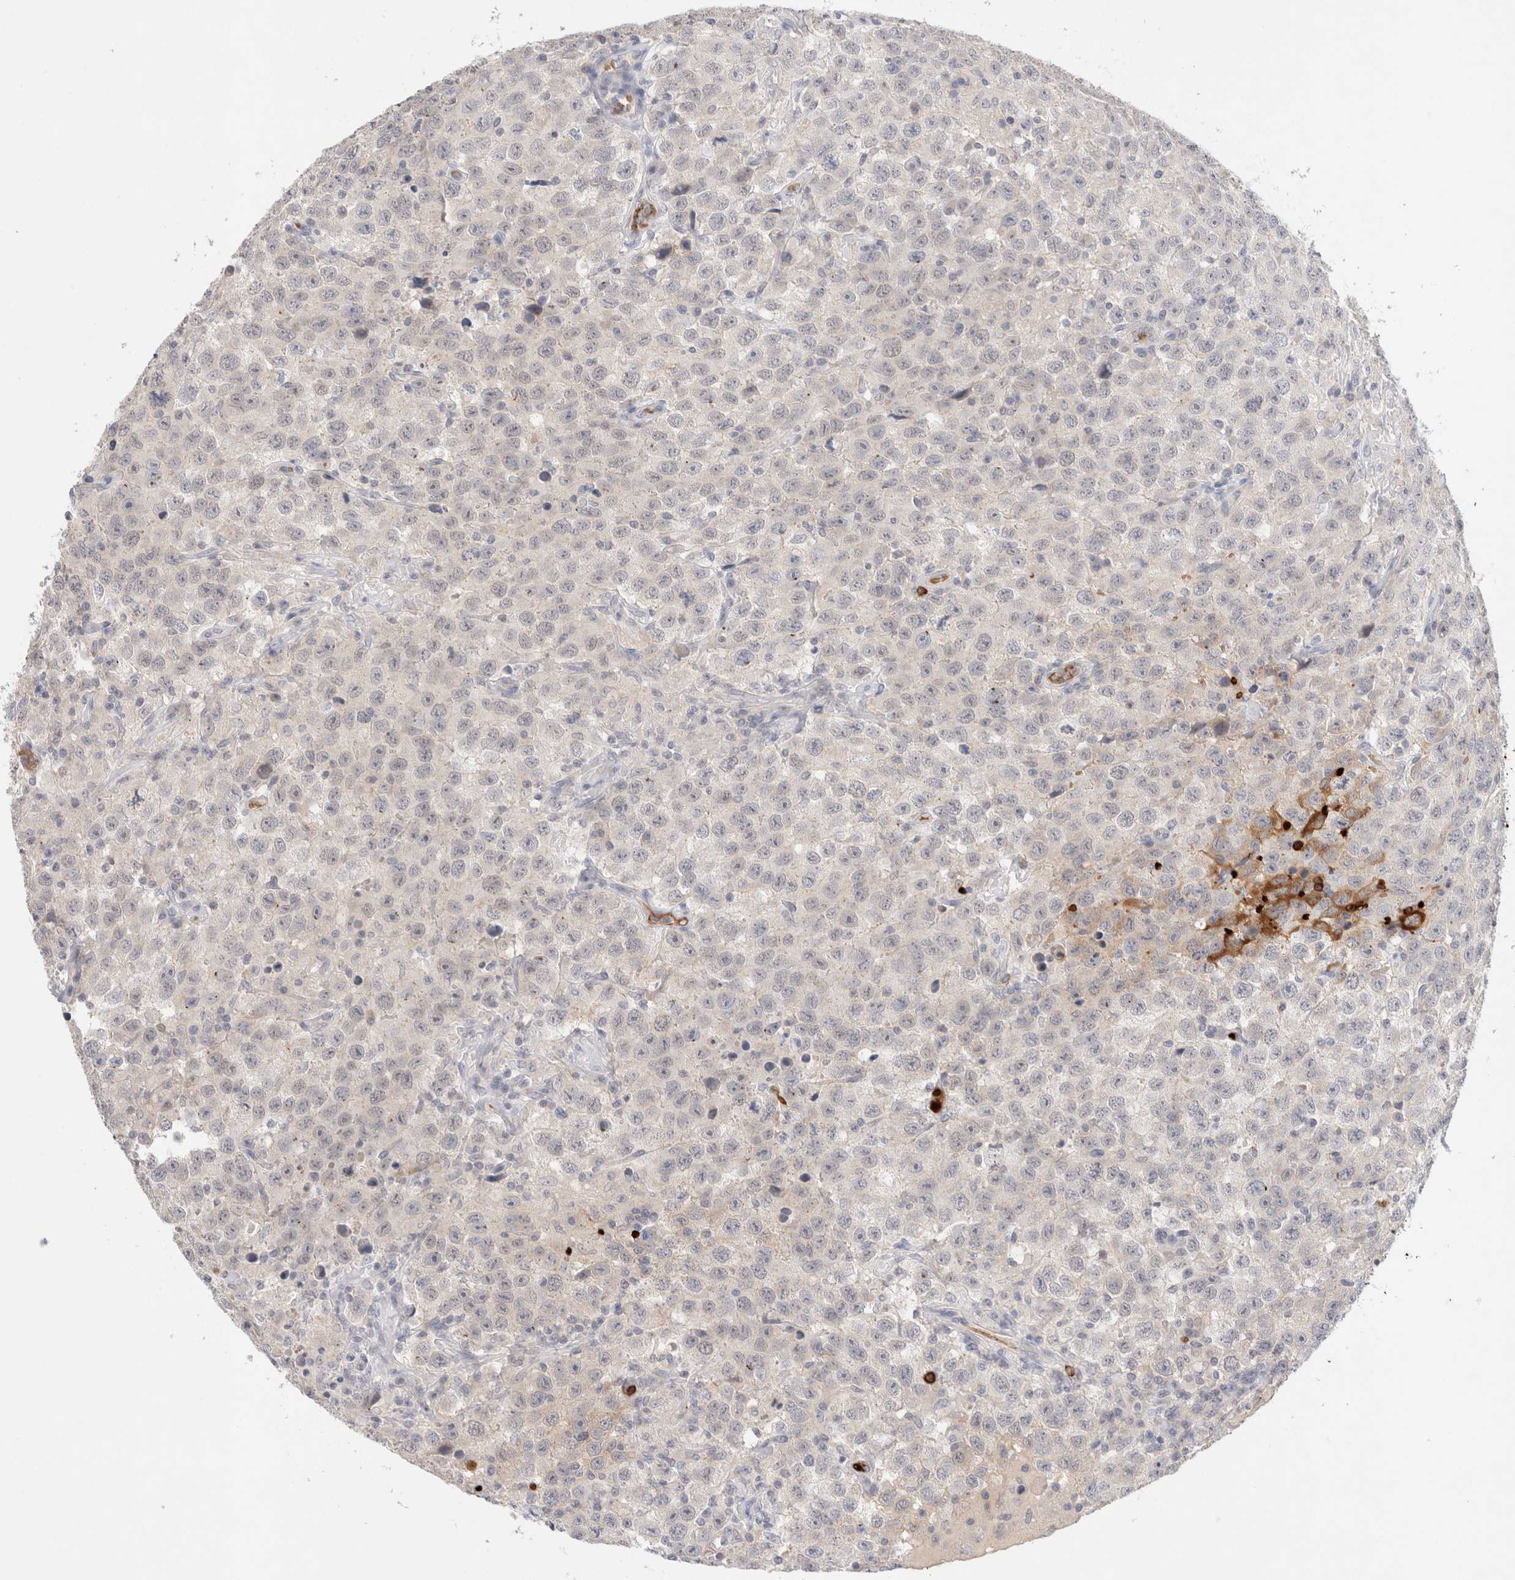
{"staining": {"intensity": "negative", "quantity": "none", "location": "none"}, "tissue": "testis cancer", "cell_type": "Tumor cells", "image_type": "cancer", "snomed": [{"axis": "morphology", "description": "Seminoma, NOS"}, {"axis": "topography", "description": "Testis"}], "caption": "Immunohistochemical staining of testis cancer reveals no significant positivity in tumor cells. Nuclei are stained in blue.", "gene": "MST1", "patient": {"sex": "male", "age": 41}}